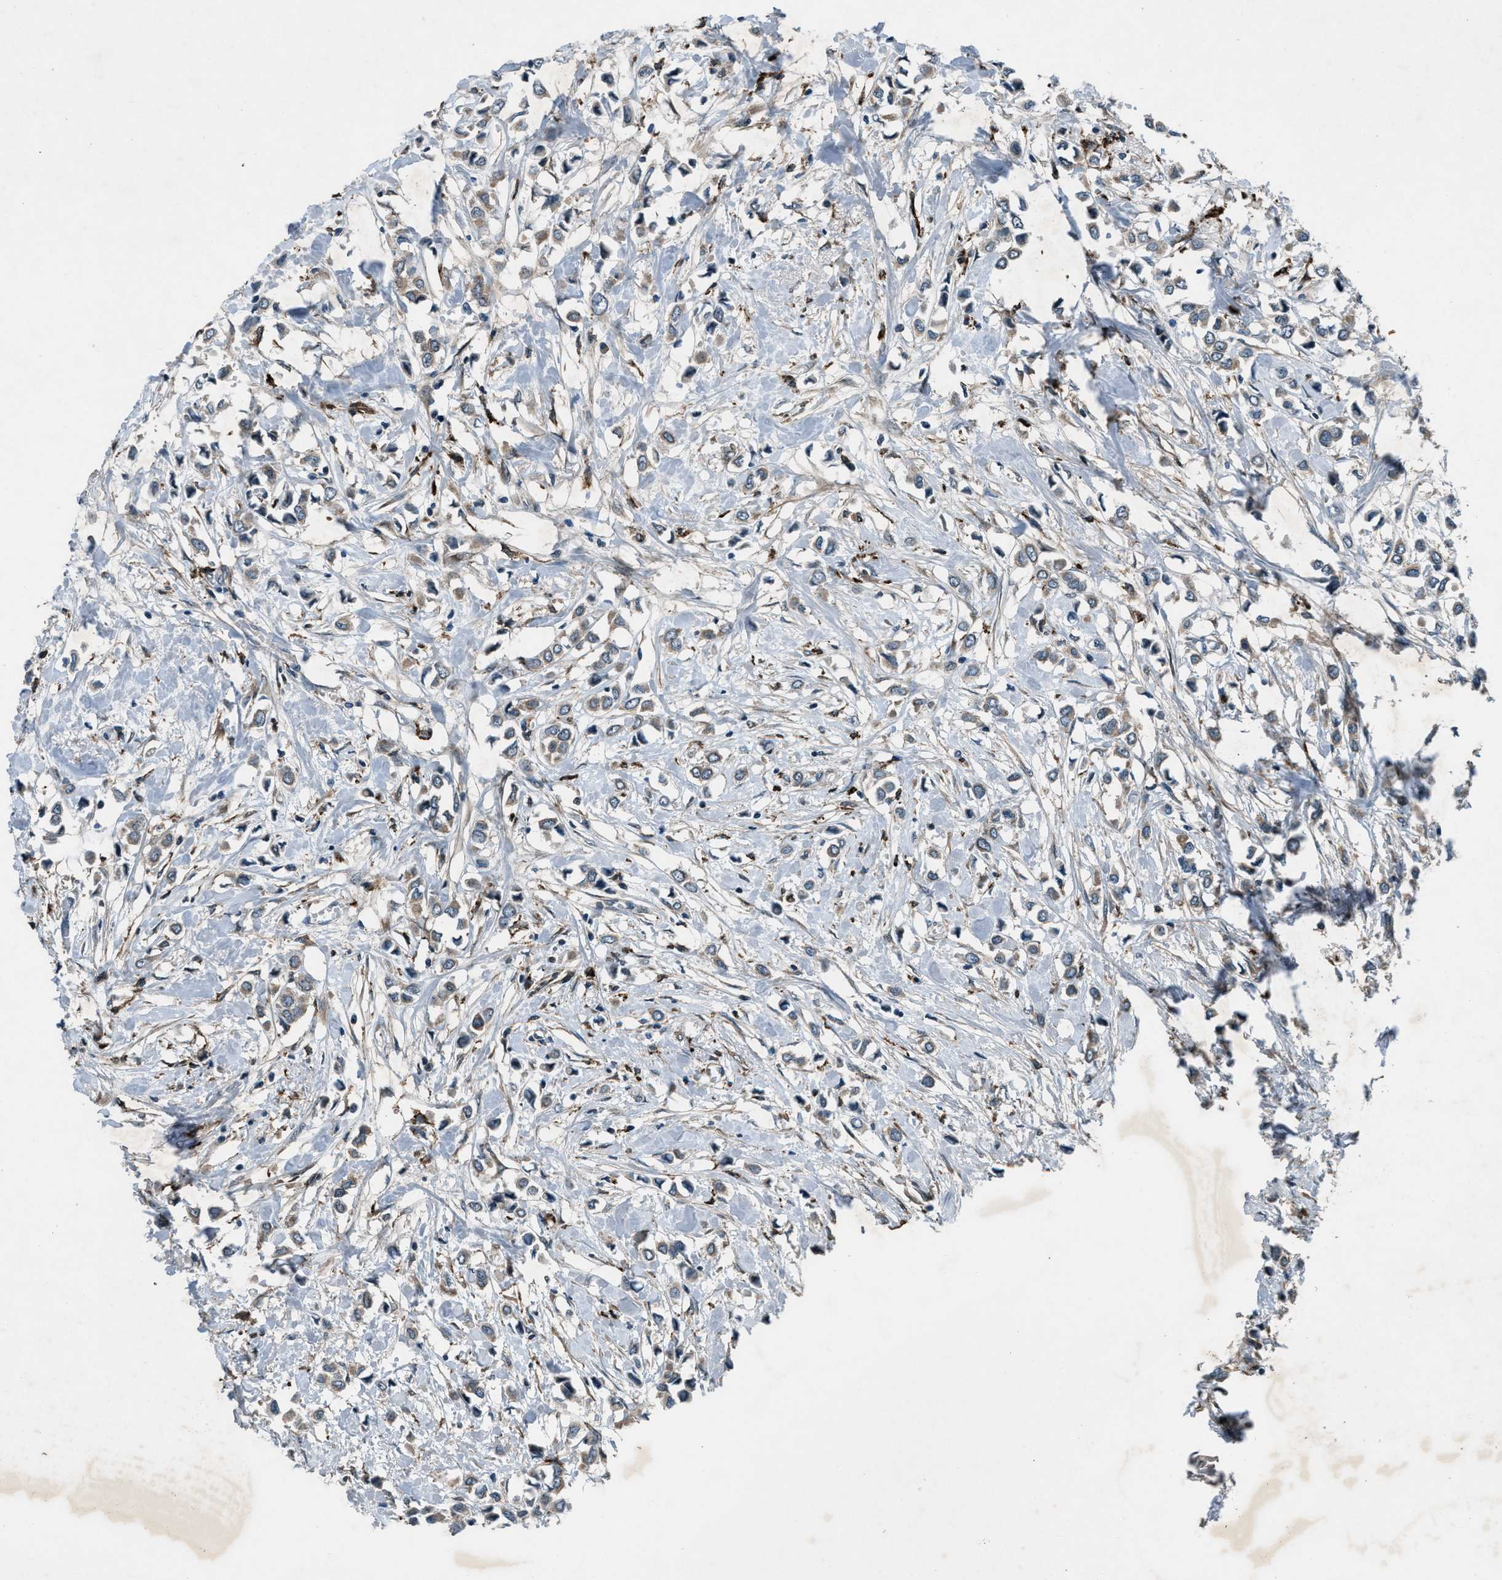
{"staining": {"intensity": "weak", "quantity": ">75%", "location": "cytoplasmic/membranous"}, "tissue": "breast cancer", "cell_type": "Tumor cells", "image_type": "cancer", "snomed": [{"axis": "morphology", "description": "Lobular carcinoma"}, {"axis": "topography", "description": "Breast"}], "caption": "IHC staining of lobular carcinoma (breast), which exhibits low levels of weak cytoplasmic/membranous staining in approximately >75% of tumor cells indicating weak cytoplasmic/membranous protein staining. The staining was performed using DAB (3,3'-diaminobenzidine) (brown) for protein detection and nuclei were counterstained in hematoxylin (blue).", "gene": "EPSTI1", "patient": {"sex": "female", "age": 51}}